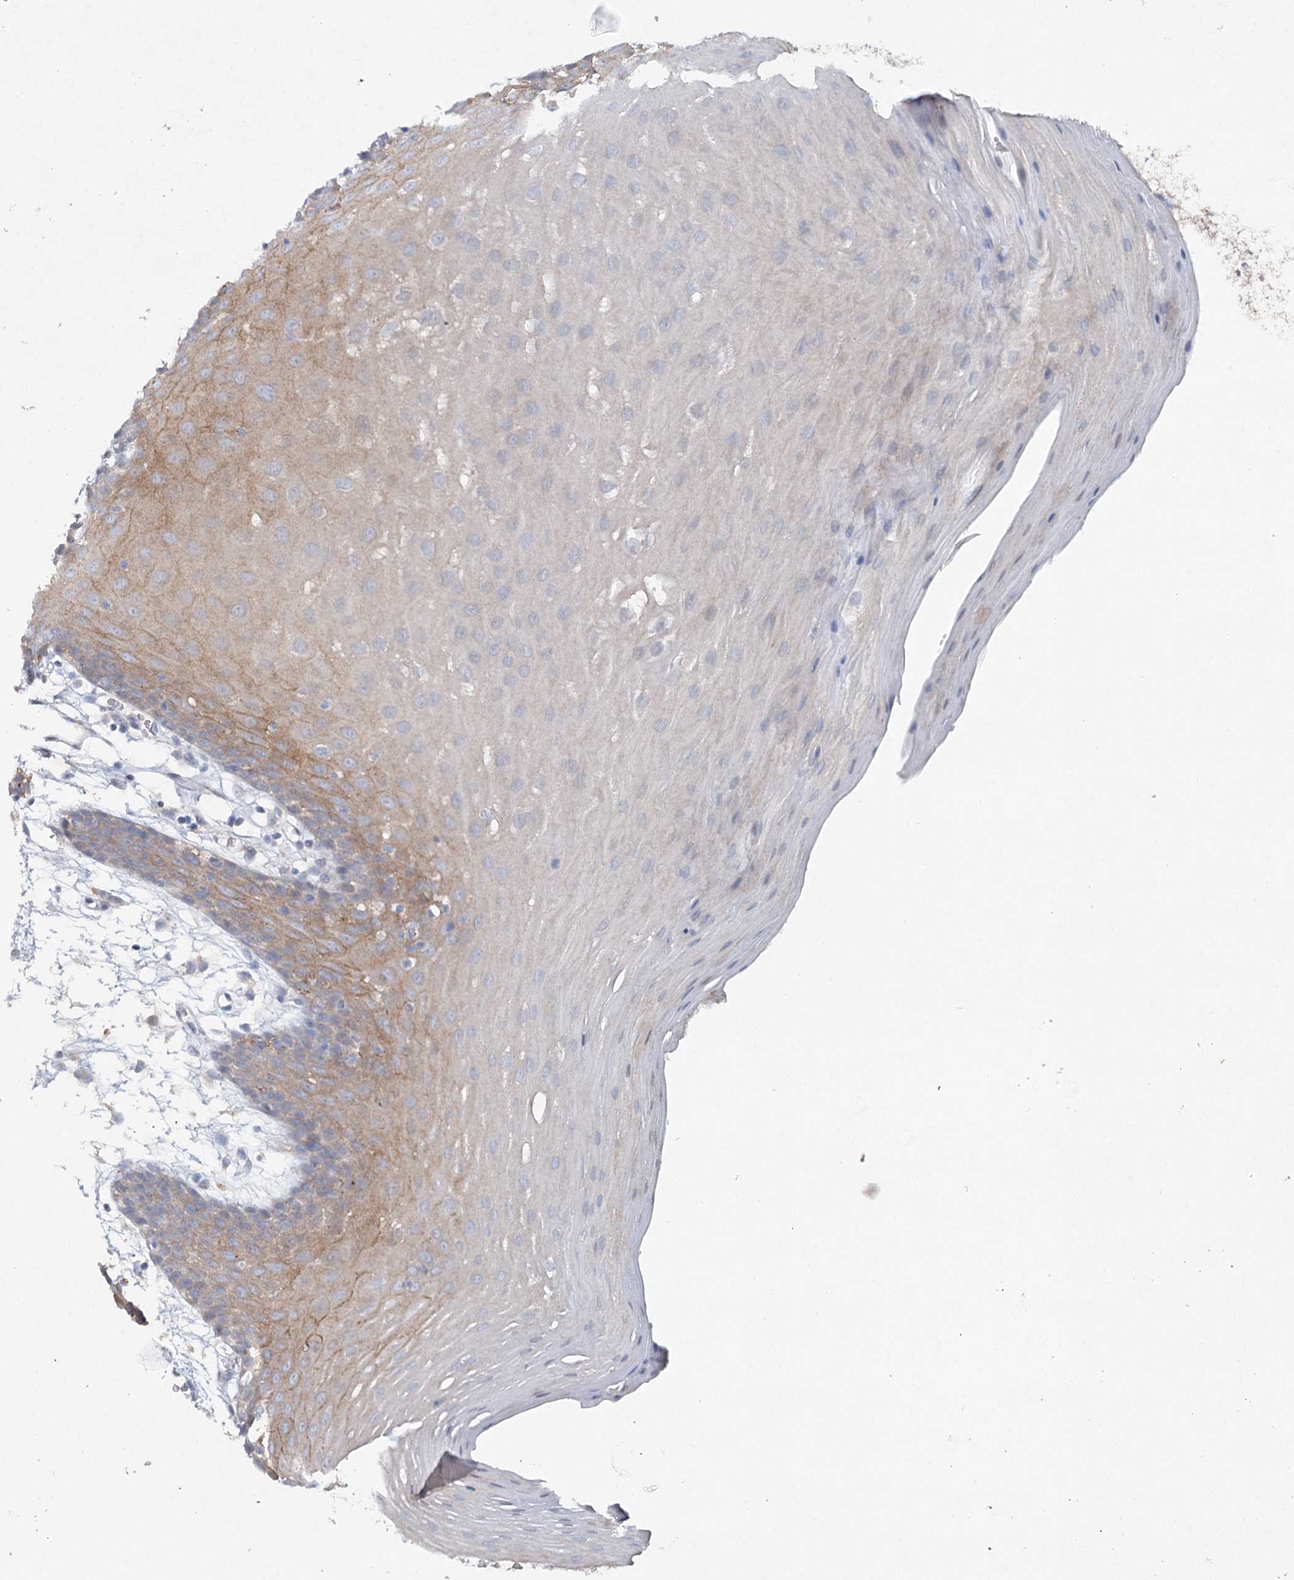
{"staining": {"intensity": "moderate", "quantity": "<25%", "location": "cytoplasmic/membranous"}, "tissue": "oral mucosa", "cell_type": "Squamous epithelial cells", "image_type": "normal", "snomed": [{"axis": "morphology", "description": "Normal tissue, NOS"}, {"axis": "topography", "description": "Skeletal muscle"}, {"axis": "topography", "description": "Oral tissue"}, {"axis": "topography", "description": "Salivary gland"}, {"axis": "topography", "description": "Peripheral nerve tissue"}], "caption": "Protein expression analysis of normal oral mucosa reveals moderate cytoplasmic/membranous staining in about <25% of squamous epithelial cells. The staining was performed using DAB to visualize the protein expression in brown, while the nuclei were stained in blue with hematoxylin (Magnification: 20x).", "gene": "RFX6", "patient": {"sex": "male", "age": 54}}